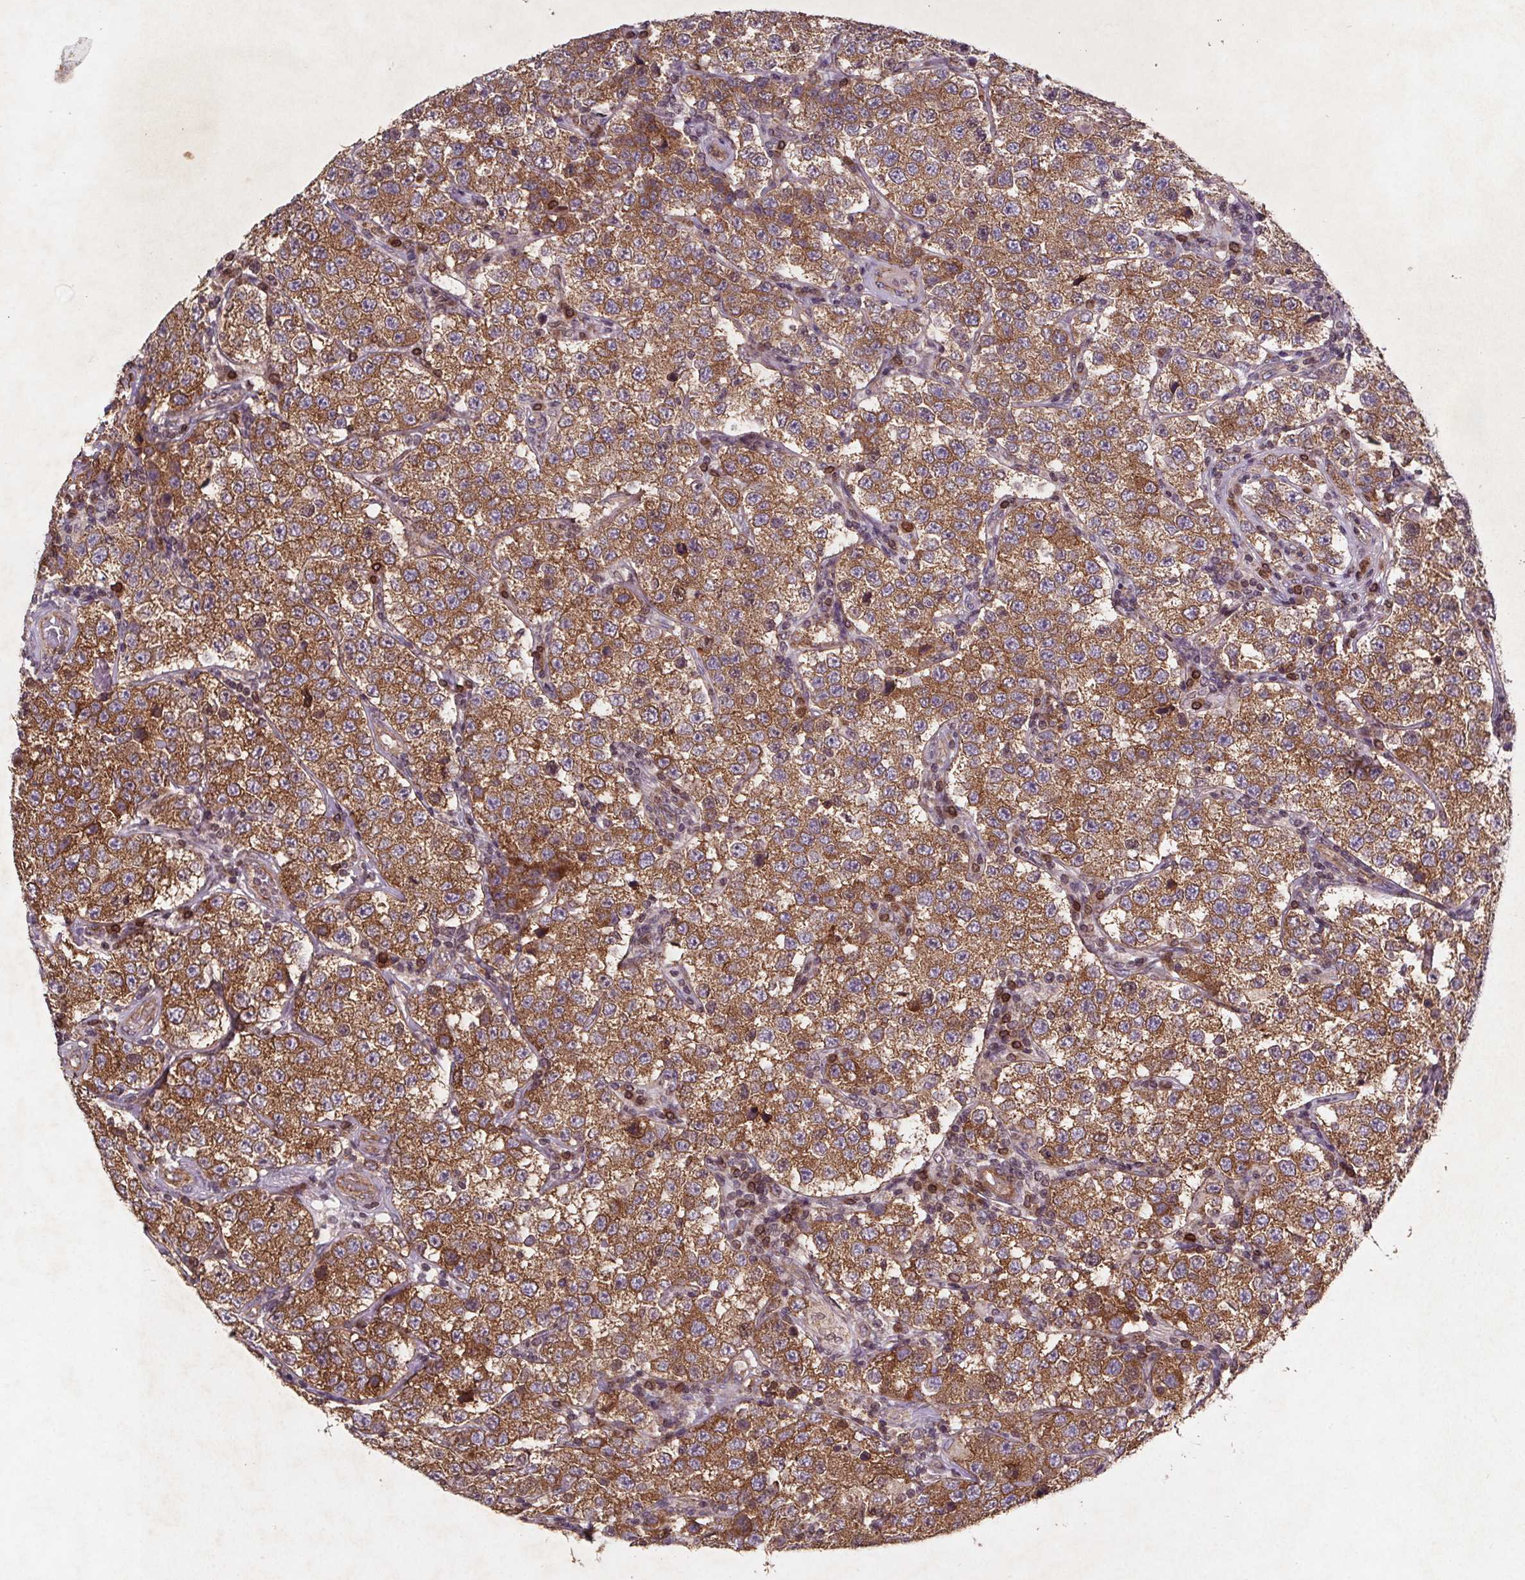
{"staining": {"intensity": "strong", "quantity": ">75%", "location": "cytoplasmic/membranous"}, "tissue": "testis cancer", "cell_type": "Tumor cells", "image_type": "cancer", "snomed": [{"axis": "morphology", "description": "Seminoma, NOS"}, {"axis": "topography", "description": "Testis"}], "caption": "Immunohistochemical staining of testis cancer (seminoma) reveals high levels of strong cytoplasmic/membranous staining in approximately >75% of tumor cells. Using DAB (brown) and hematoxylin (blue) stains, captured at high magnification using brightfield microscopy.", "gene": "STRN3", "patient": {"sex": "male", "age": 34}}